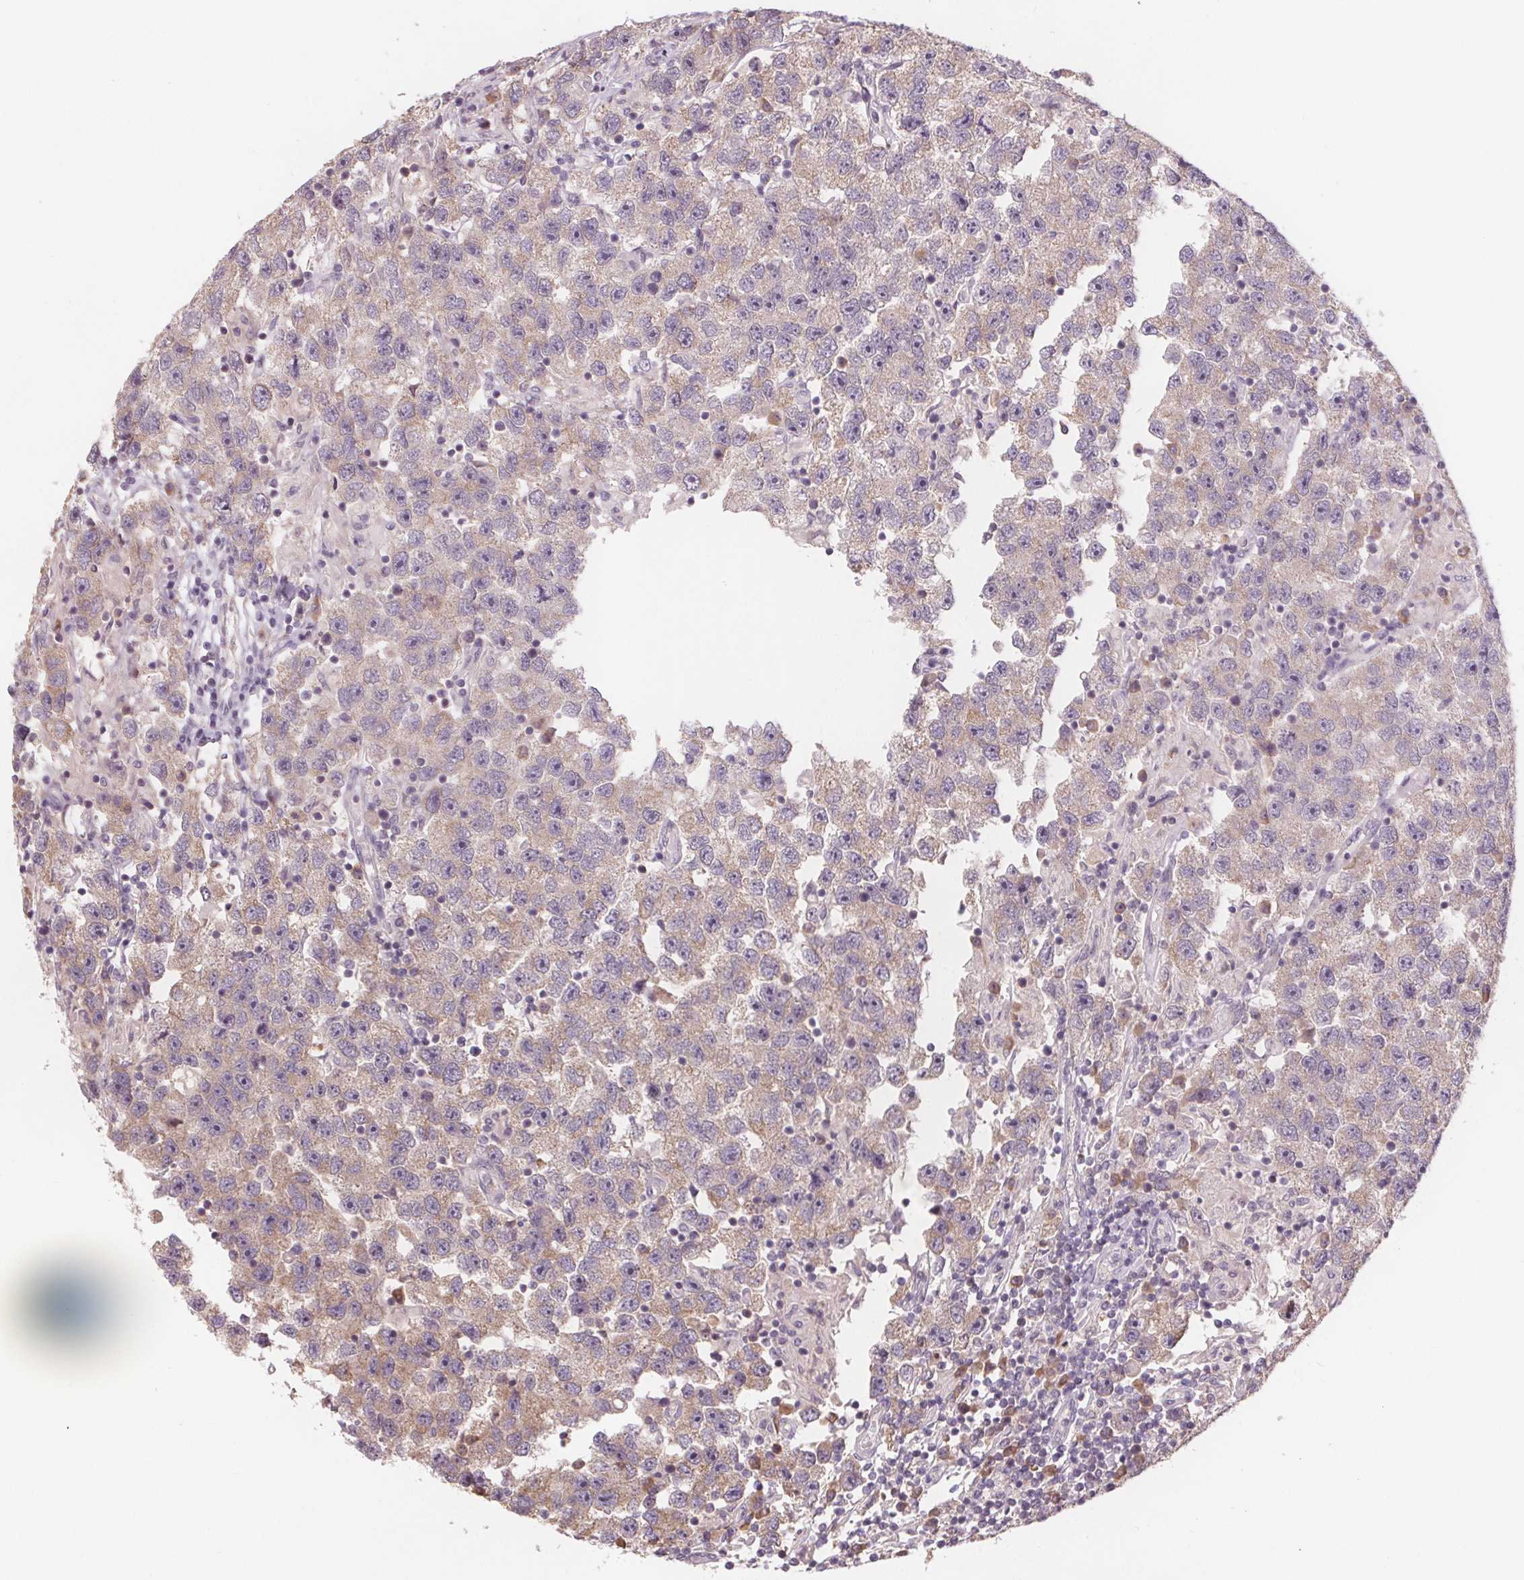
{"staining": {"intensity": "weak", "quantity": "<25%", "location": "cytoplasmic/membranous"}, "tissue": "testis cancer", "cell_type": "Tumor cells", "image_type": "cancer", "snomed": [{"axis": "morphology", "description": "Seminoma, NOS"}, {"axis": "topography", "description": "Testis"}], "caption": "This is an IHC image of seminoma (testis). There is no staining in tumor cells.", "gene": "TMEM80", "patient": {"sex": "male", "age": 26}}